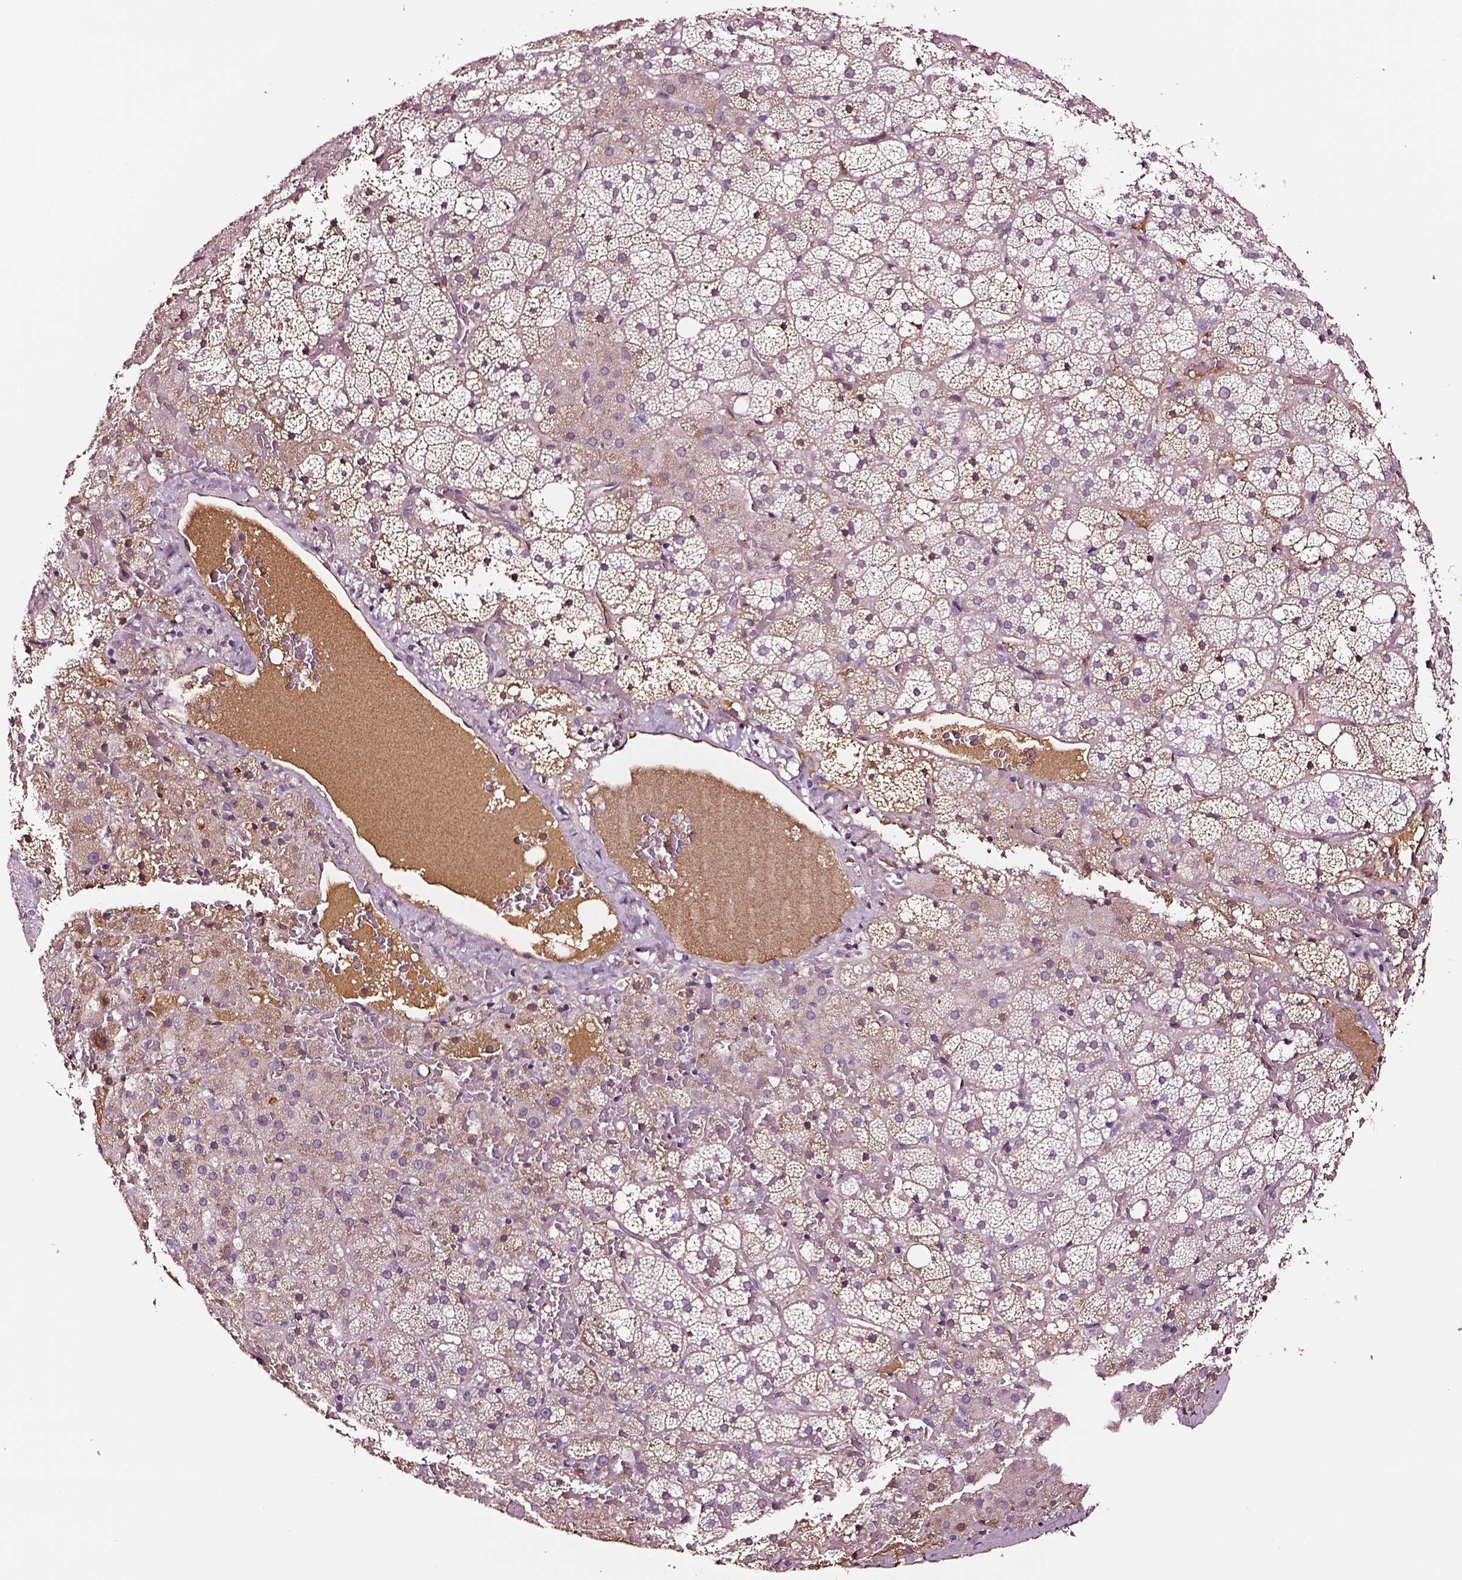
{"staining": {"intensity": "negative", "quantity": "none", "location": "none"}, "tissue": "adrenal gland", "cell_type": "Glandular cells", "image_type": "normal", "snomed": [{"axis": "morphology", "description": "Normal tissue, NOS"}, {"axis": "topography", "description": "Adrenal gland"}], "caption": "Image shows no significant protein positivity in glandular cells of normal adrenal gland.", "gene": "TF", "patient": {"sex": "male", "age": 53}}